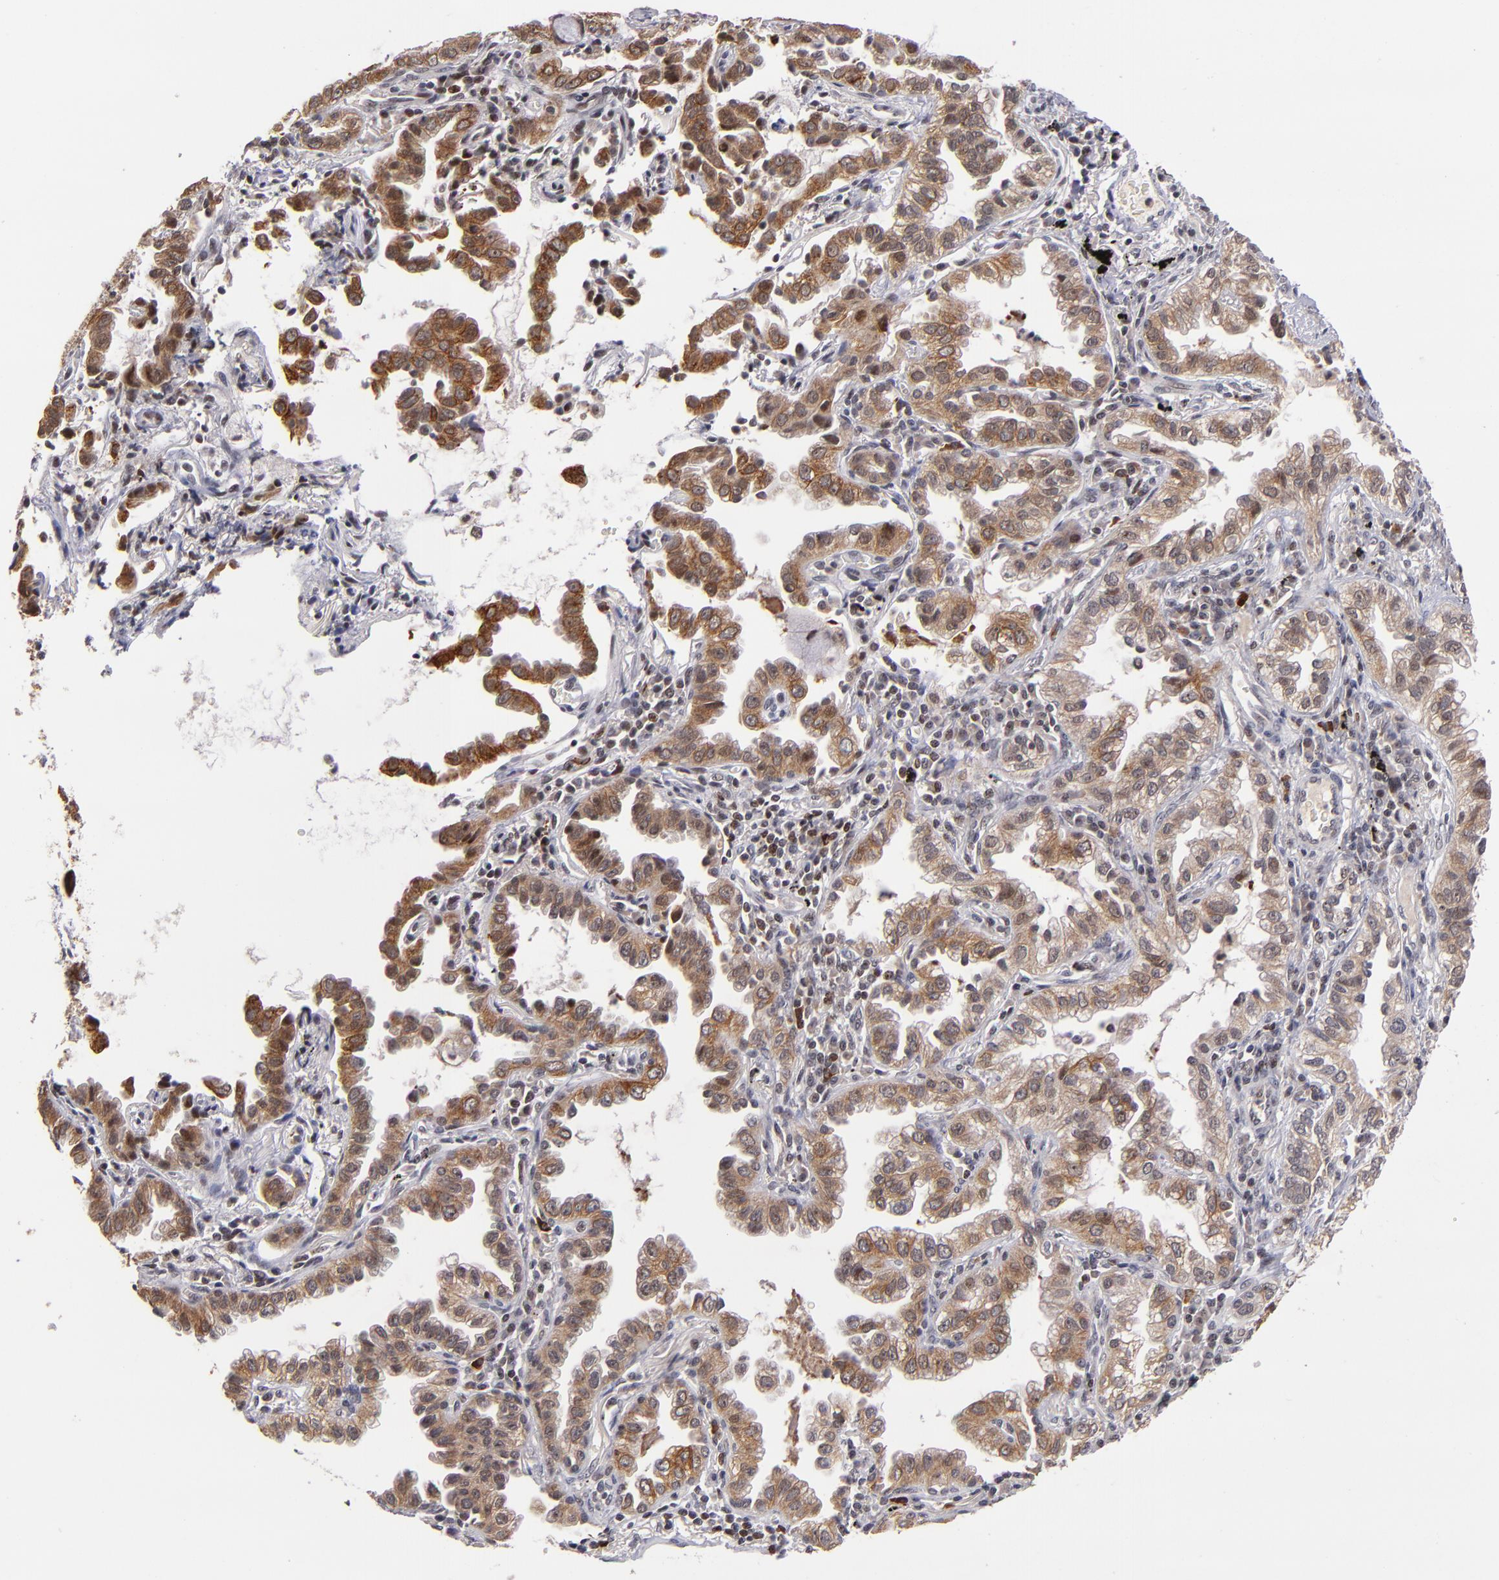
{"staining": {"intensity": "moderate", "quantity": ">75%", "location": "cytoplasmic/membranous"}, "tissue": "lung cancer", "cell_type": "Tumor cells", "image_type": "cancer", "snomed": [{"axis": "morphology", "description": "Adenocarcinoma, NOS"}, {"axis": "topography", "description": "Lung"}], "caption": "Moderate cytoplasmic/membranous expression for a protein is appreciated in approximately >75% of tumor cells of lung cancer using IHC.", "gene": "PCNX4", "patient": {"sex": "female", "age": 50}}